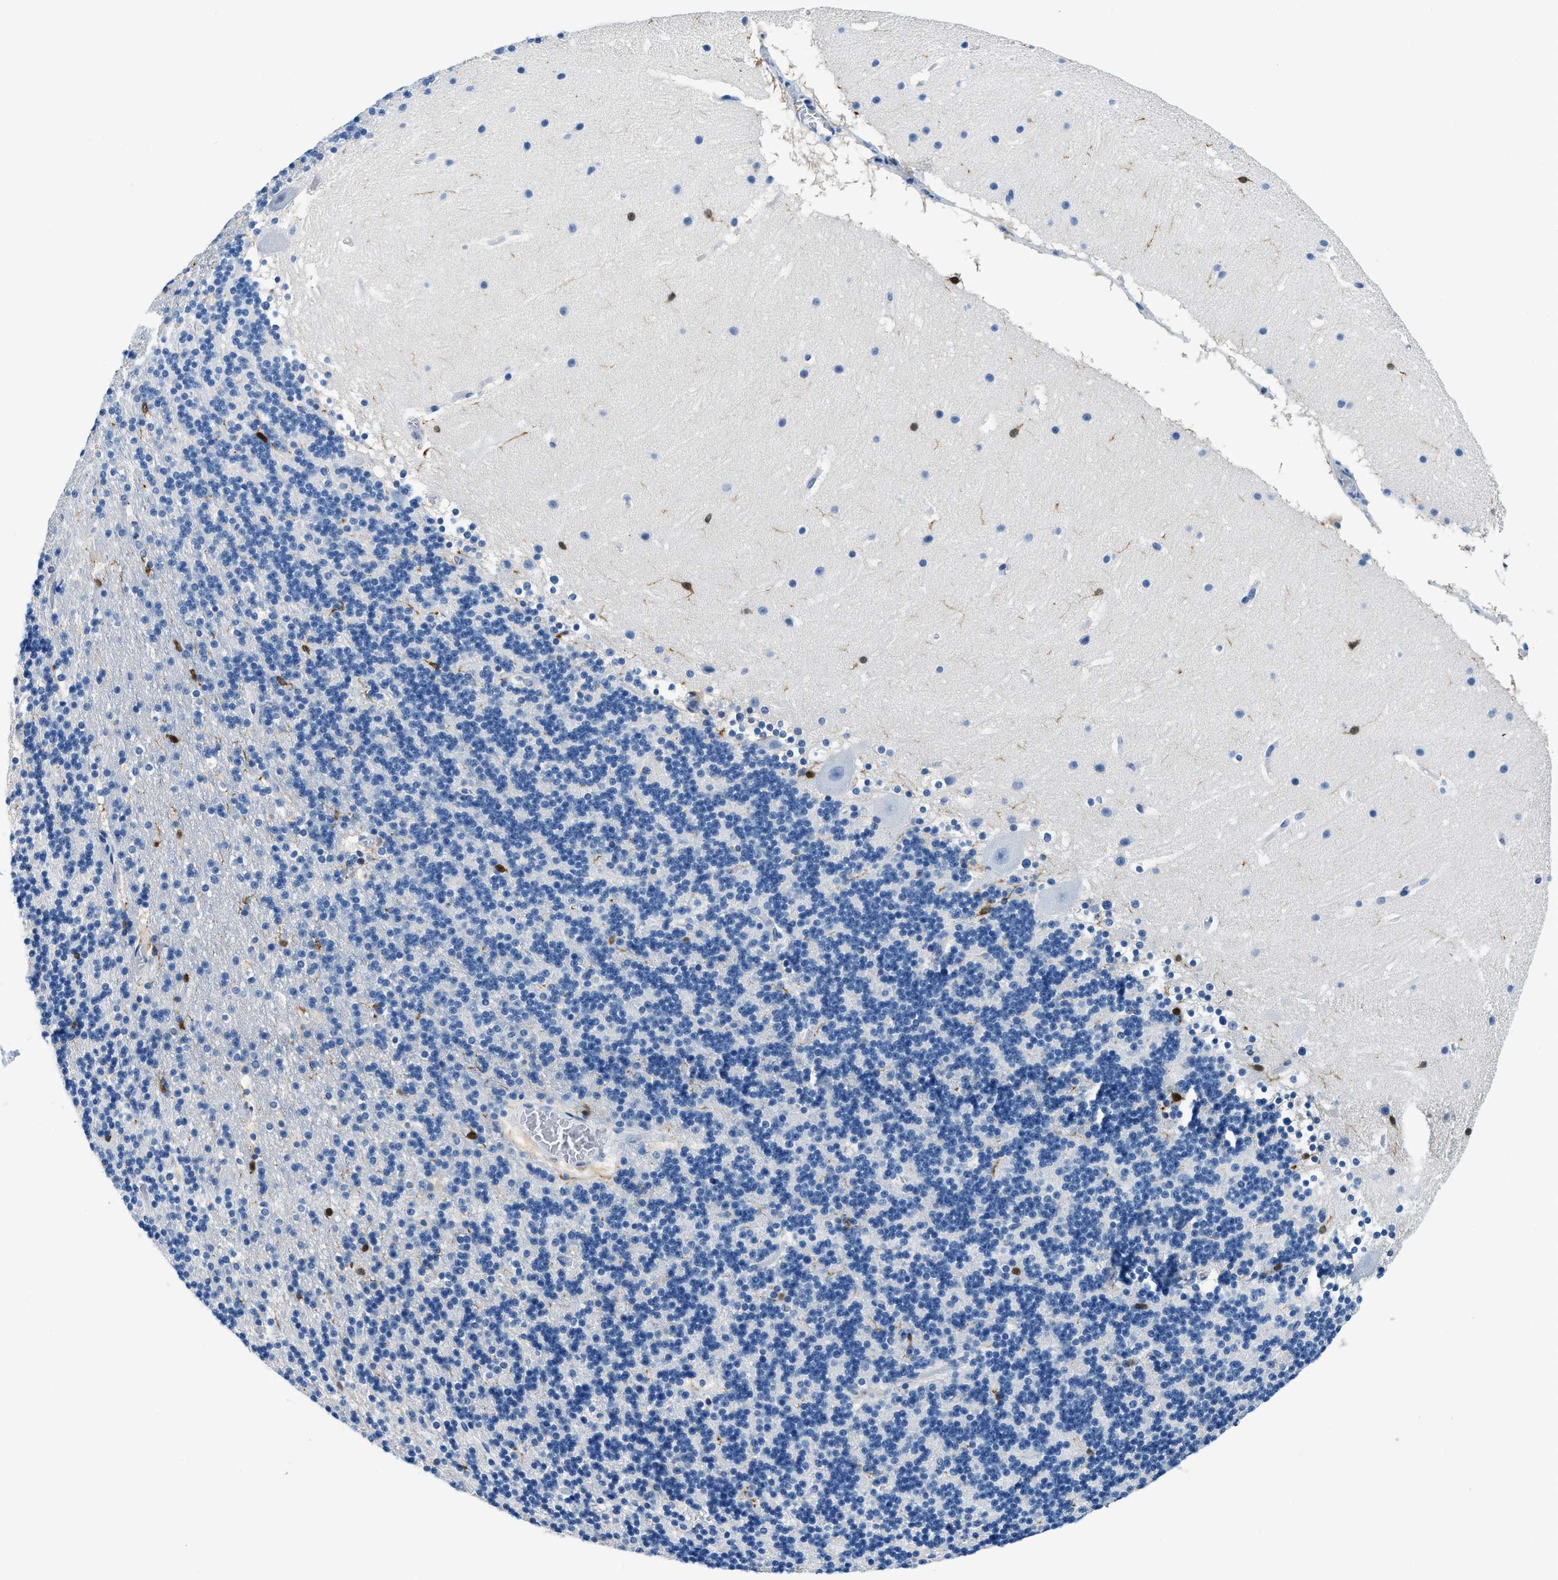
{"staining": {"intensity": "moderate", "quantity": "<25%", "location": "nuclear"}, "tissue": "cerebellum", "cell_type": "Cells in granular layer", "image_type": "normal", "snomed": [{"axis": "morphology", "description": "Normal tissue, NOS"}, {"axis": "topography", "description": "Cerebellum"}], "caption": "Protein staining shows moderate nuclear expression in about <25% of cells in granular layer in benign cerebellum. The staining was performed using DAB, with brown indicating positive protein expression. Nuclei are stained blue with hematoxylin.", "gene": "CAPG", "patient": {"sex": "male", "age": 45}}